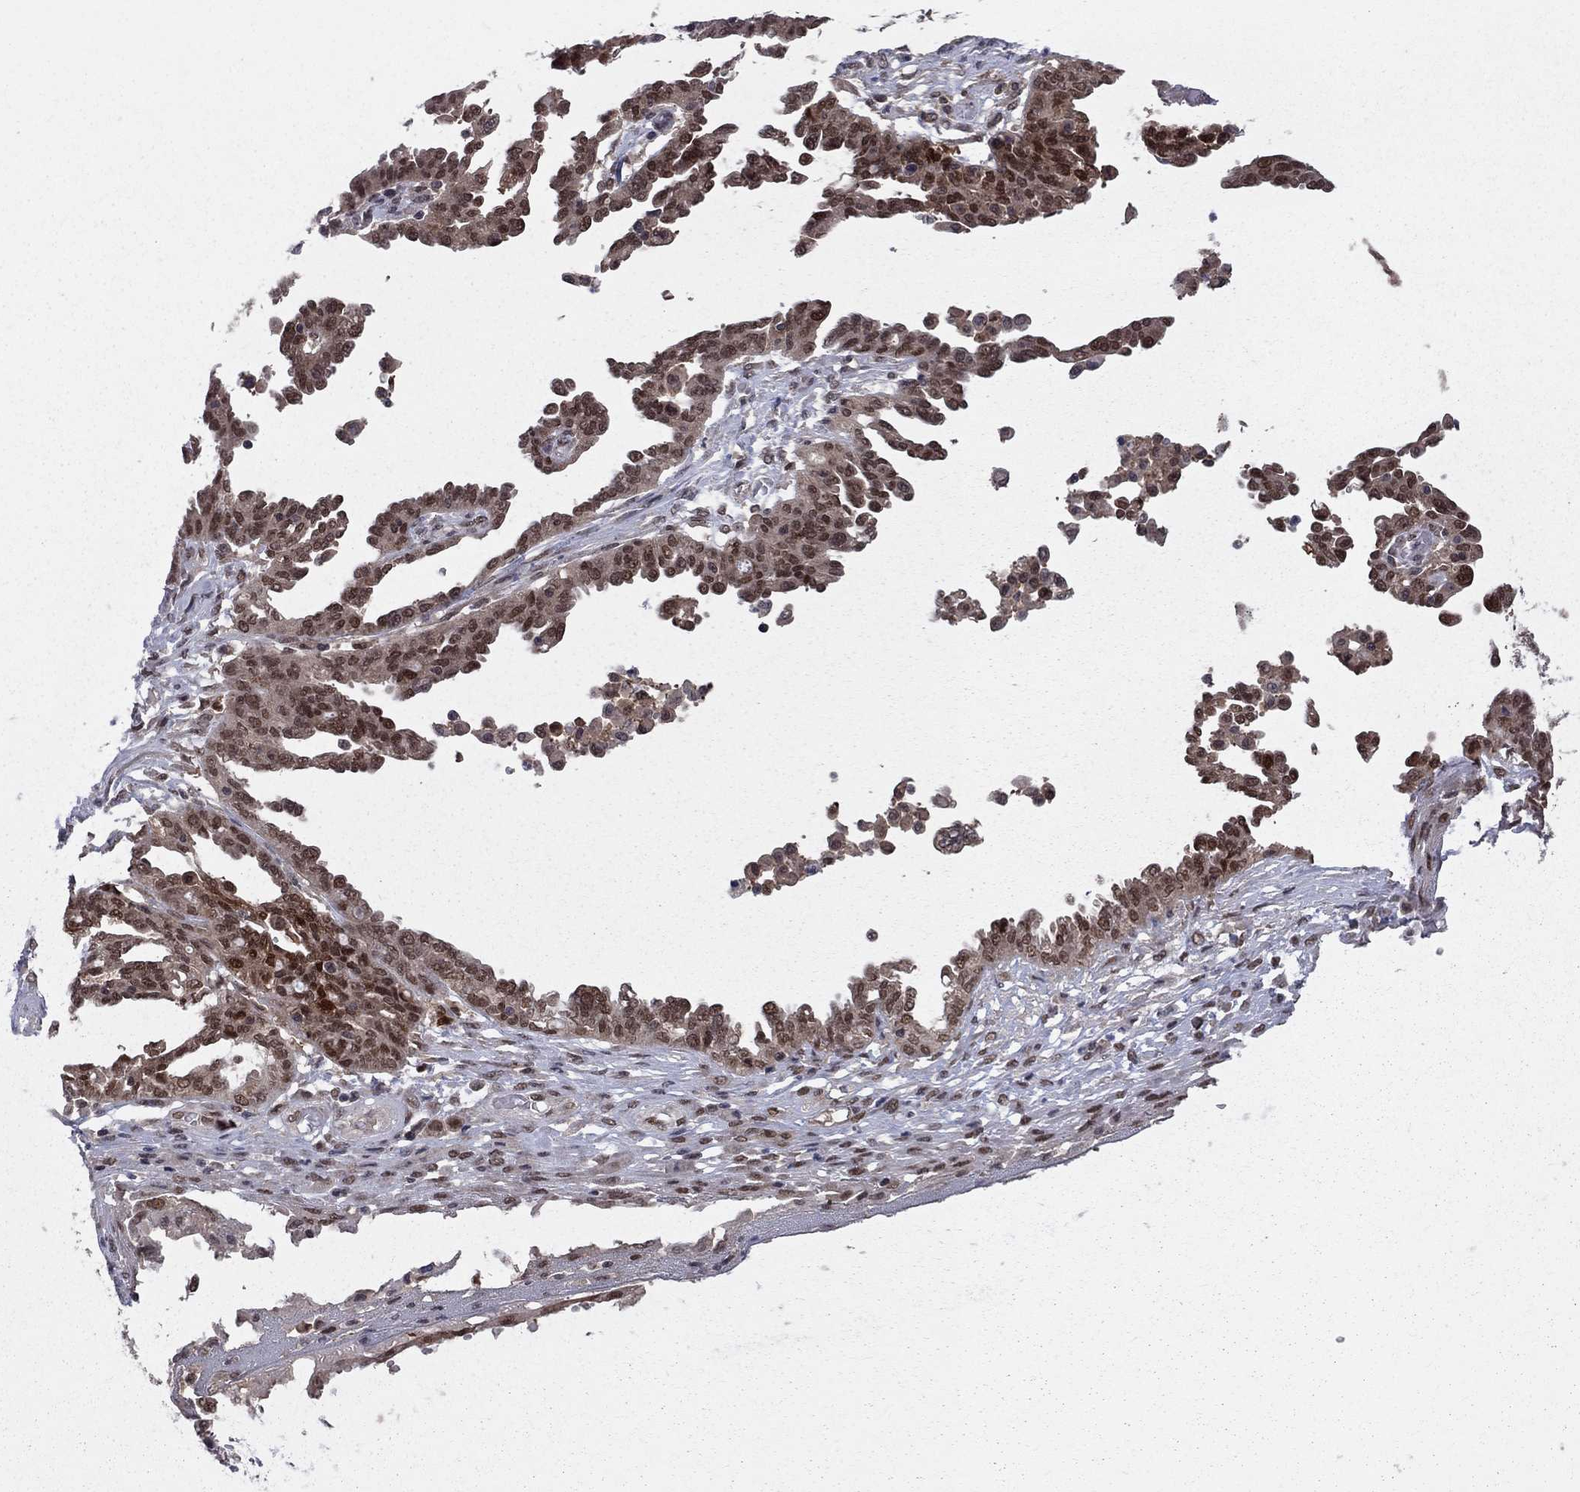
{"staining": {"intensity": "strong", "quantity": "25%-75%", "location": "nuclear"}, "tissue": "ovarian cancer", "cell_type": "Tumor cells", "image_type": "cancer", "snomed": [{"axis": "morphology", "description": "Cystadenocarcinoma, serous, NOS"}, {"axis": "topography", "description": "Ovary"}], "caption": "Immunohistochemistry histopathology image of human ovarian cancer (serous cystadenocarcinoma) stained for a protein (brown), which displays high levels of strong nuclear staining in about 25%-75% of tumor cells.", "gene": "SAP30L", "patient": {"sex": "female", "age": 67}}